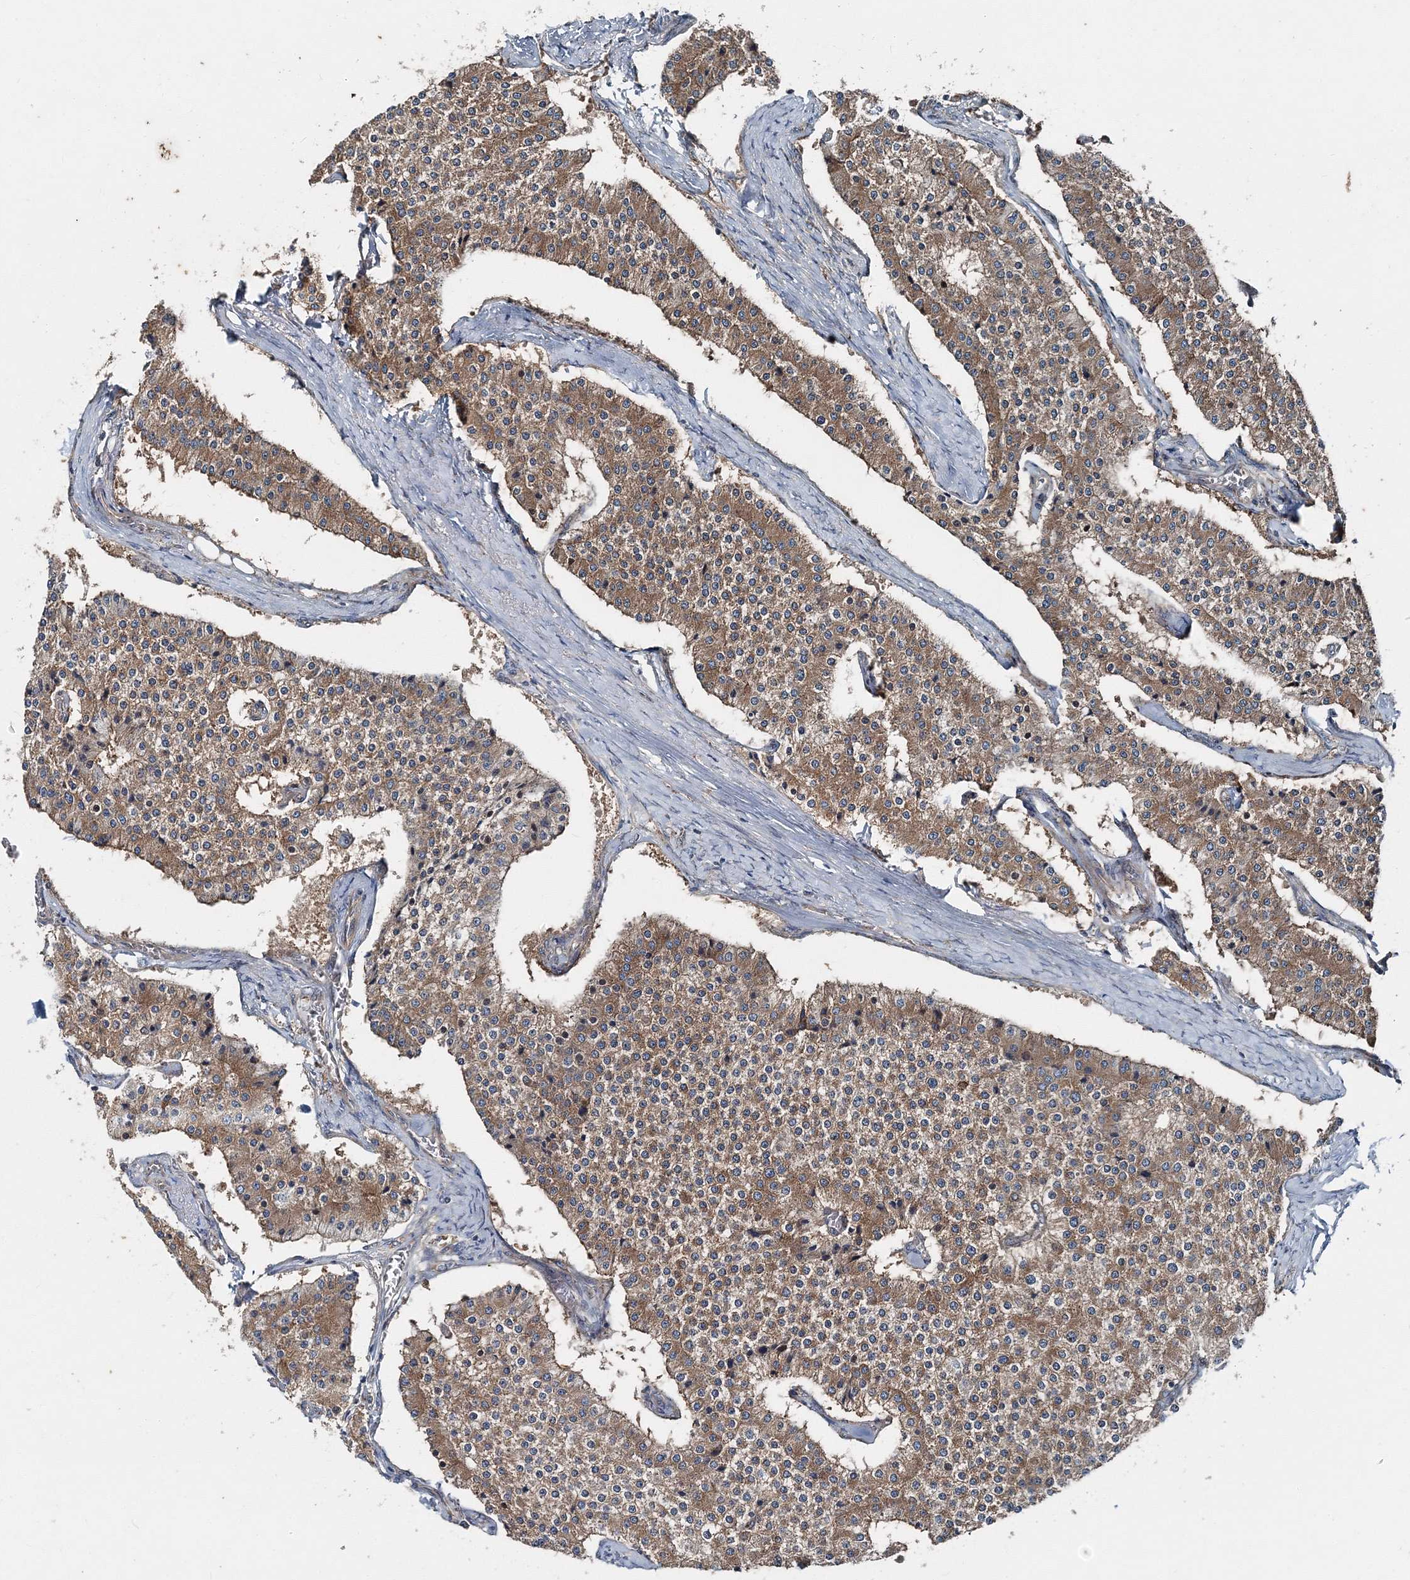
{"staining": {"intensity": "moderate", "quantity": ">75%", "location": "cytoplasmic/membranous"}, "tissue": "carcinoid", "cell_type": "Tumor cells", "image_type": "cancer", "snomed": [{"axis": "morphology", "description": "Carcinoid, malignant, NOS"}, {"axis": "topography", "description": "Colon"}], "caption": "Carcinoid (malignant) stained with a protein marker exhibits moderate staining in tumor cells.", "gene": "MPHOSPH9", "patient": {"sex": "female", "age": 52}}